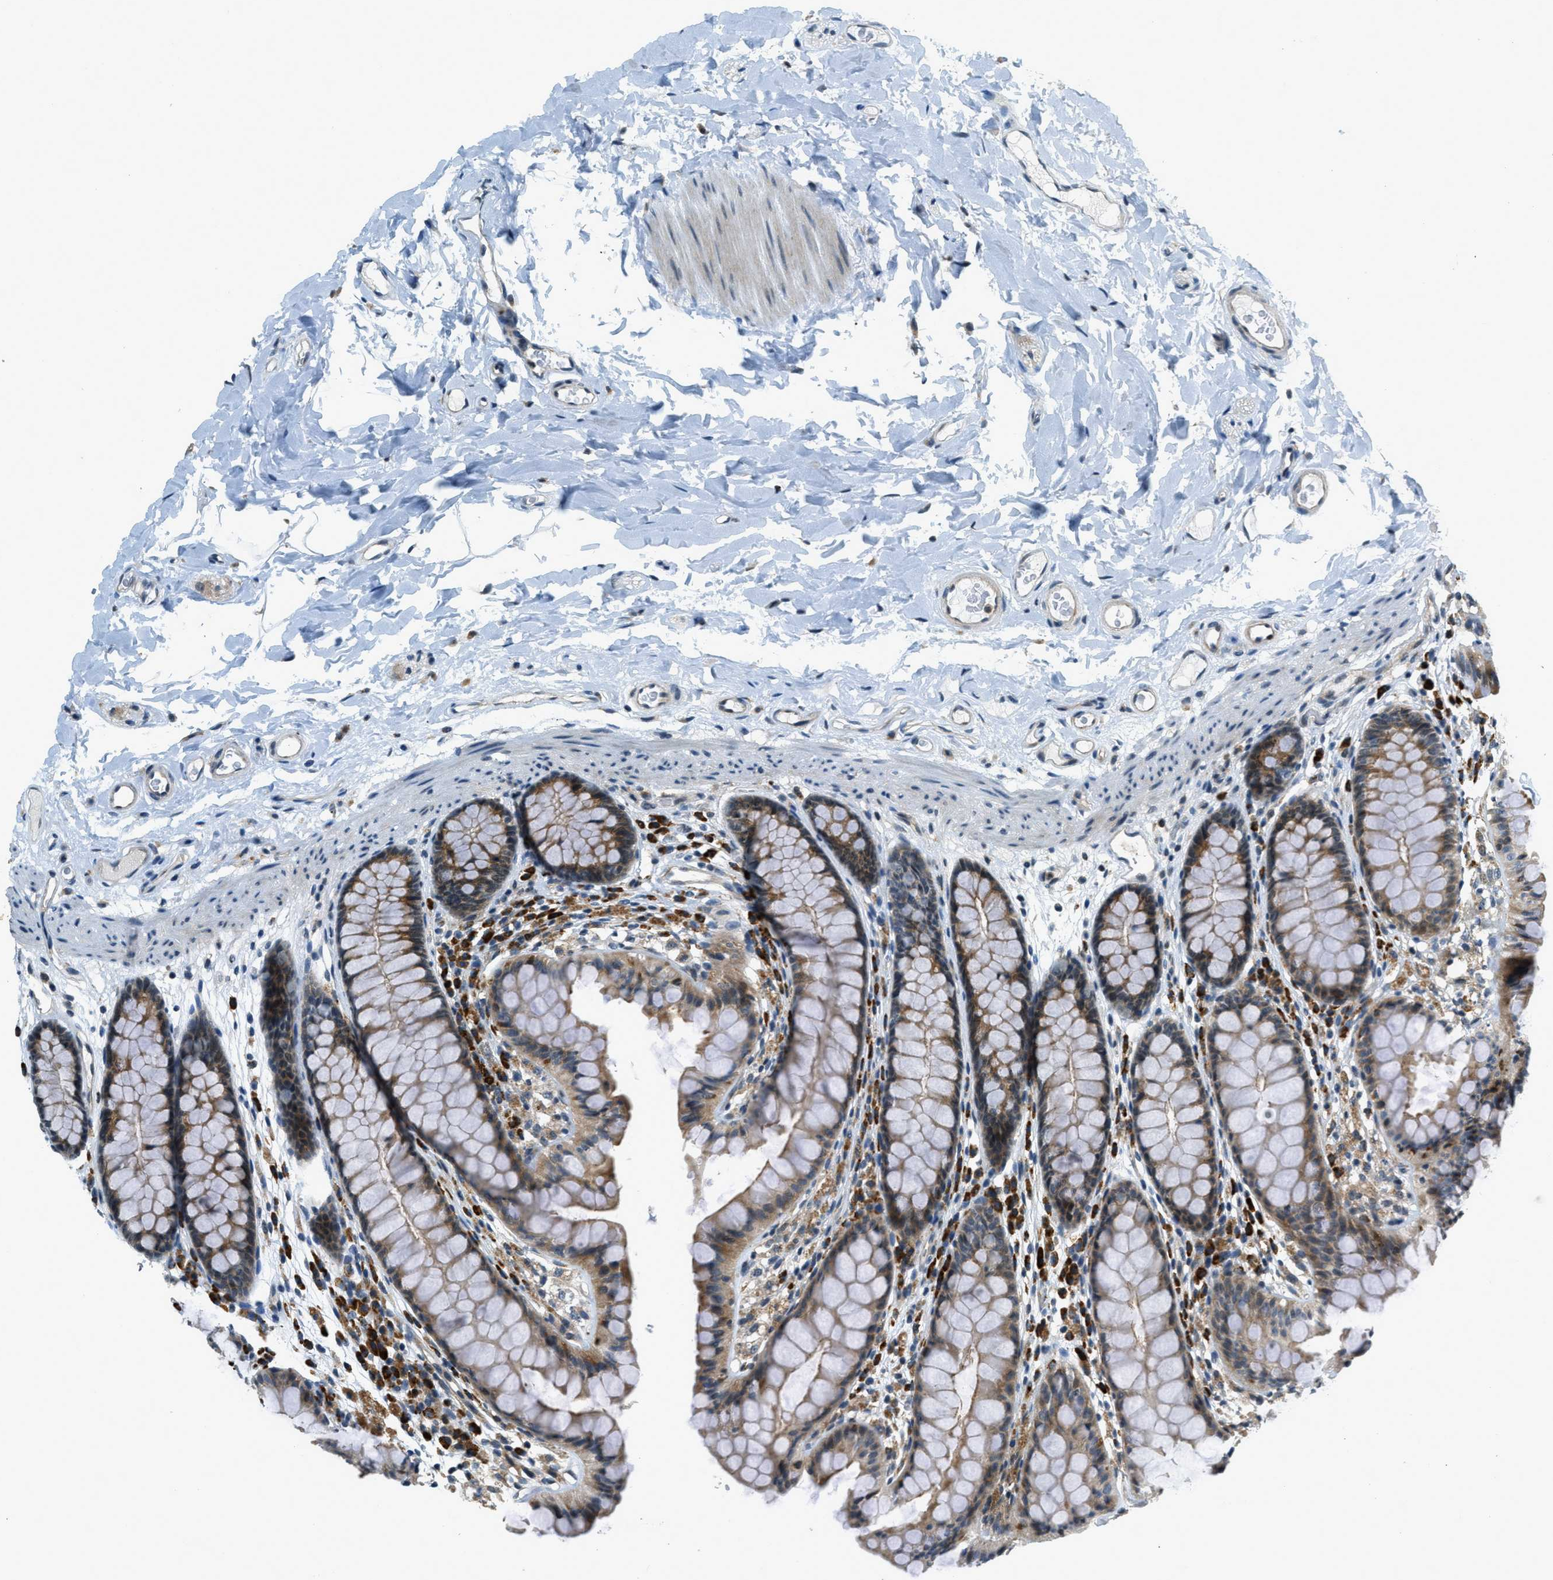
{"staining": {"intensity": "moderate", "quantity": ">75%", "location": "cytoplasmic/membranous"}, "tissue": "colon", "cell_type": "Endothelial cells", "image_type": "normal", "snomed": [{"axis": "morphology", "description": "Normal tissue, NOS"}, {"axis": "topography", "description": "Colon"}], "caption": "About >75% of endothelial cells in normal colon show moderate cytoplasmic/membranous protein staining as visualized by brown immunohistochemical staining.", "gene": "HERC2", "patient": {"sex": "female", "age": 55}}